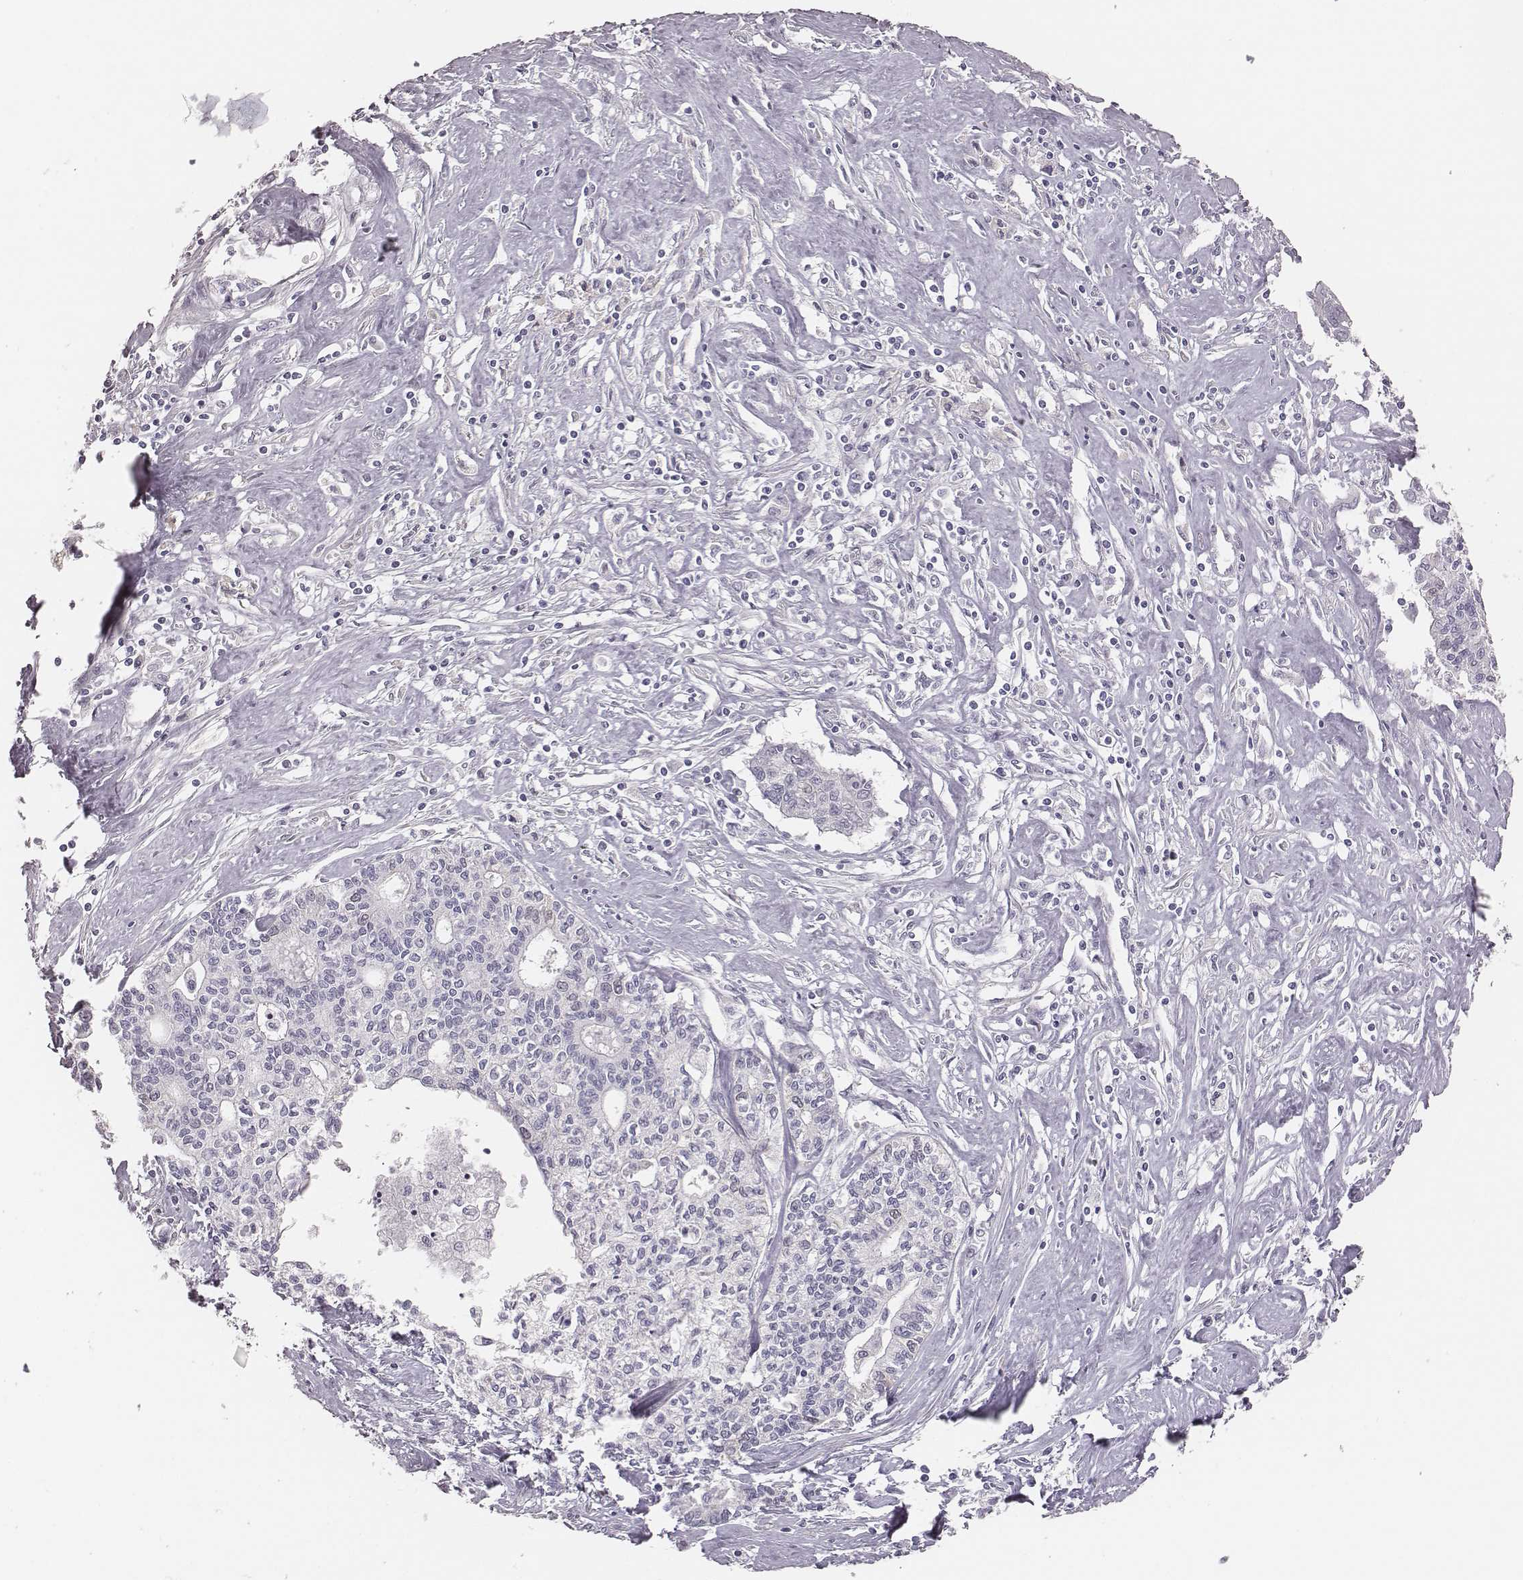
{"staining": {"intensity": "negative", "quantity": "none", "location": "none"}, "tissue": "liver cancer", "cell_type": "Tumor cells", "image_type": "cancer", "snomed": [{"axis": "morphology", "description": "Cholangiocarcinoma"}, {"axis": "topography", "description": "Liver"}], "caption": "An IHC histopathology image of cholangiocarcinoma (liver) is shown. There is no staining in tumor cells of cholangiocarcinoma (liver). Nuclei are stained in blue.", "gene": "PBK", "patient": {"sex": "female", "age": 61}}